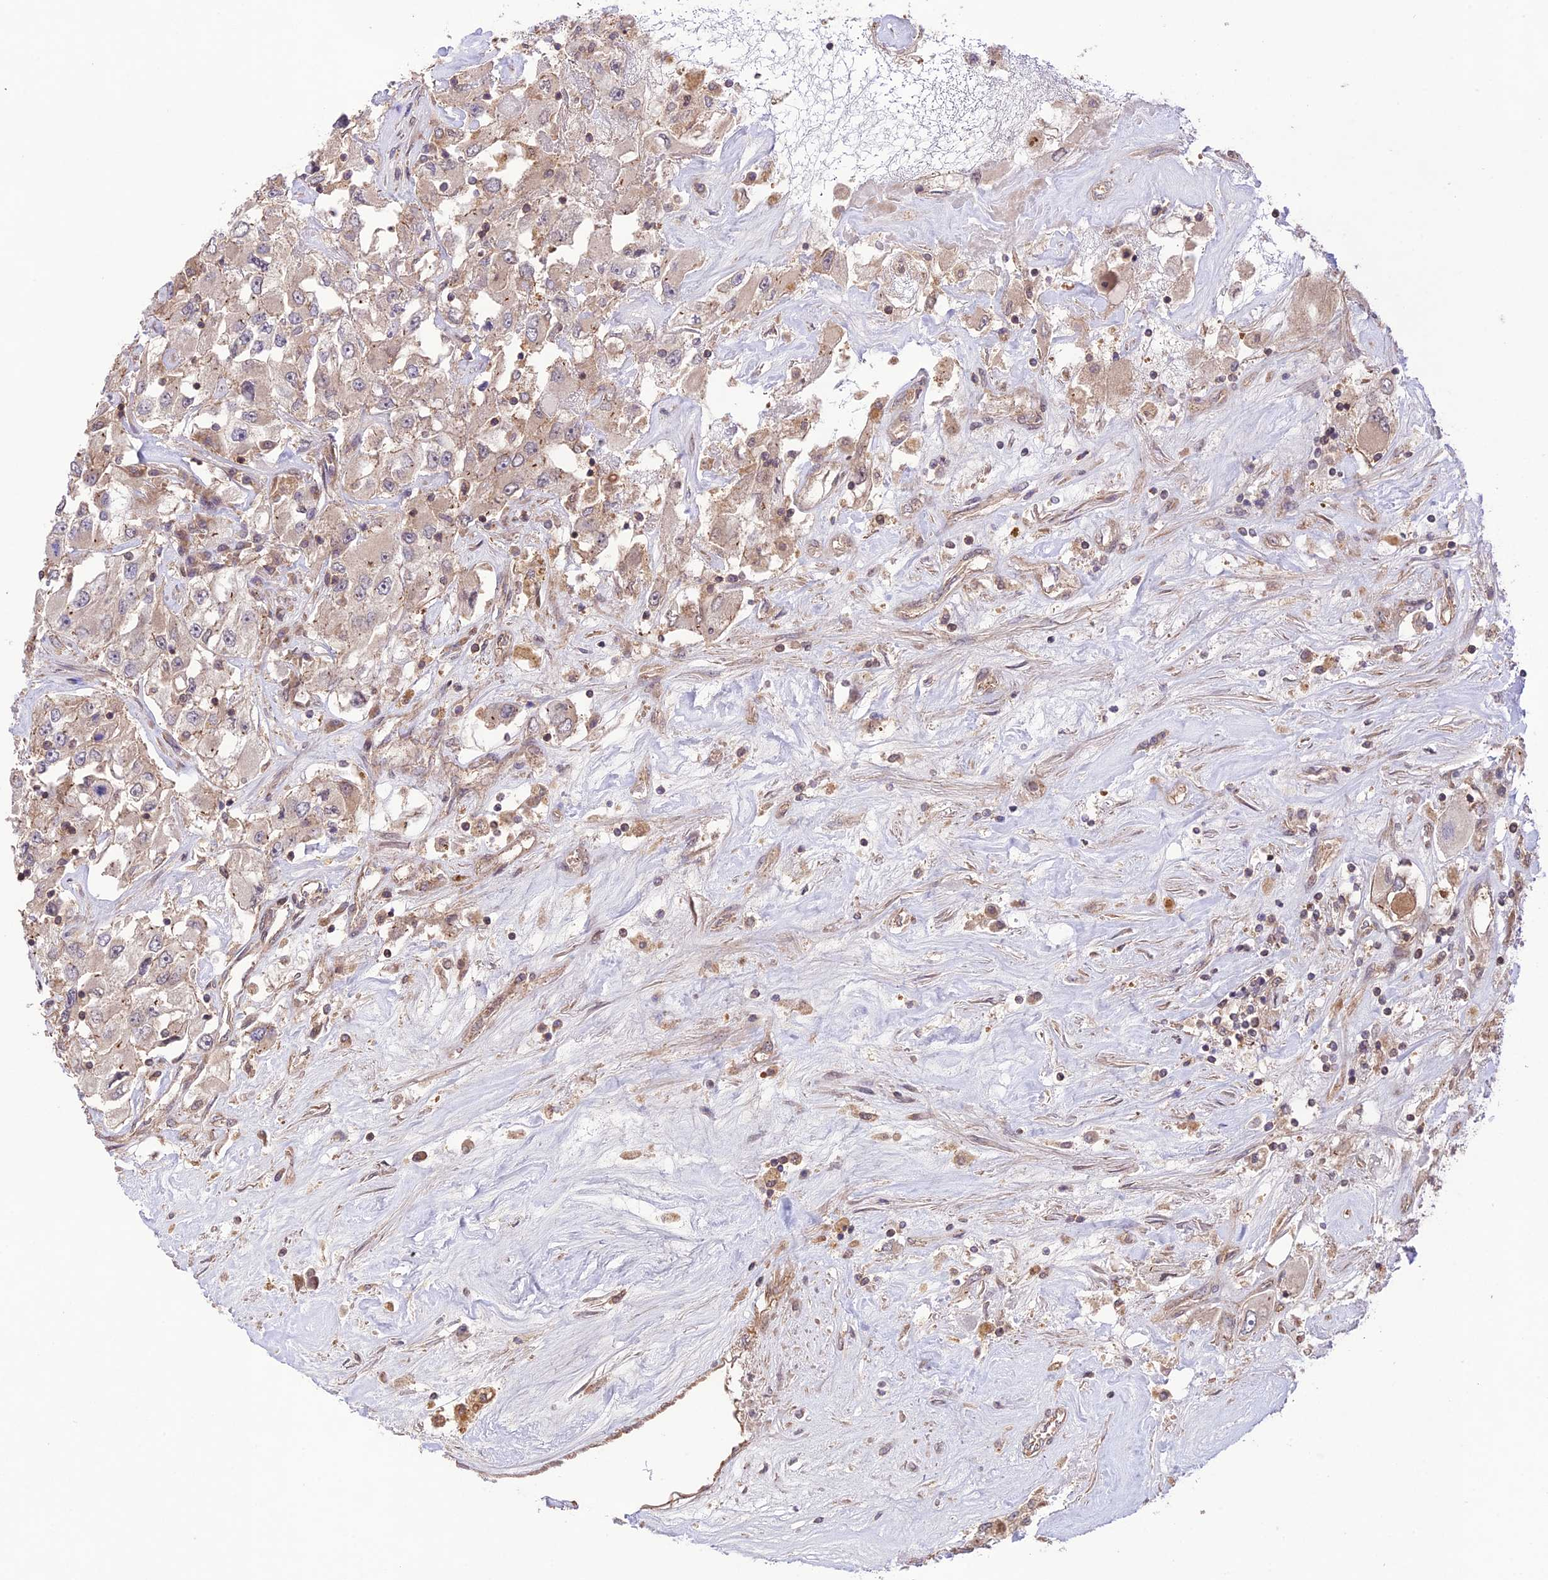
{"staining": {"intensity": "weak", "quantity": ">75%", "location": "cytoplasmic/membranous"}, "tissue": "renal cancer", "cell_type": "Tumor cells", "image_type": "cancer", "snomed": [{"axis": "morphology", "description": "Adenocarcinoma, NOS"}, {"axis": "topography", "description": "Kidney"}], "caption": "A high-resolution photomicrograph shows IHC staining of renal adenocarcinoma, which shows weak cytoplasmic/membranous staining in approximately >75% of tumor cells.", "gene": "FCHSD1", "patient": {"sex": "female", "age": 52}}